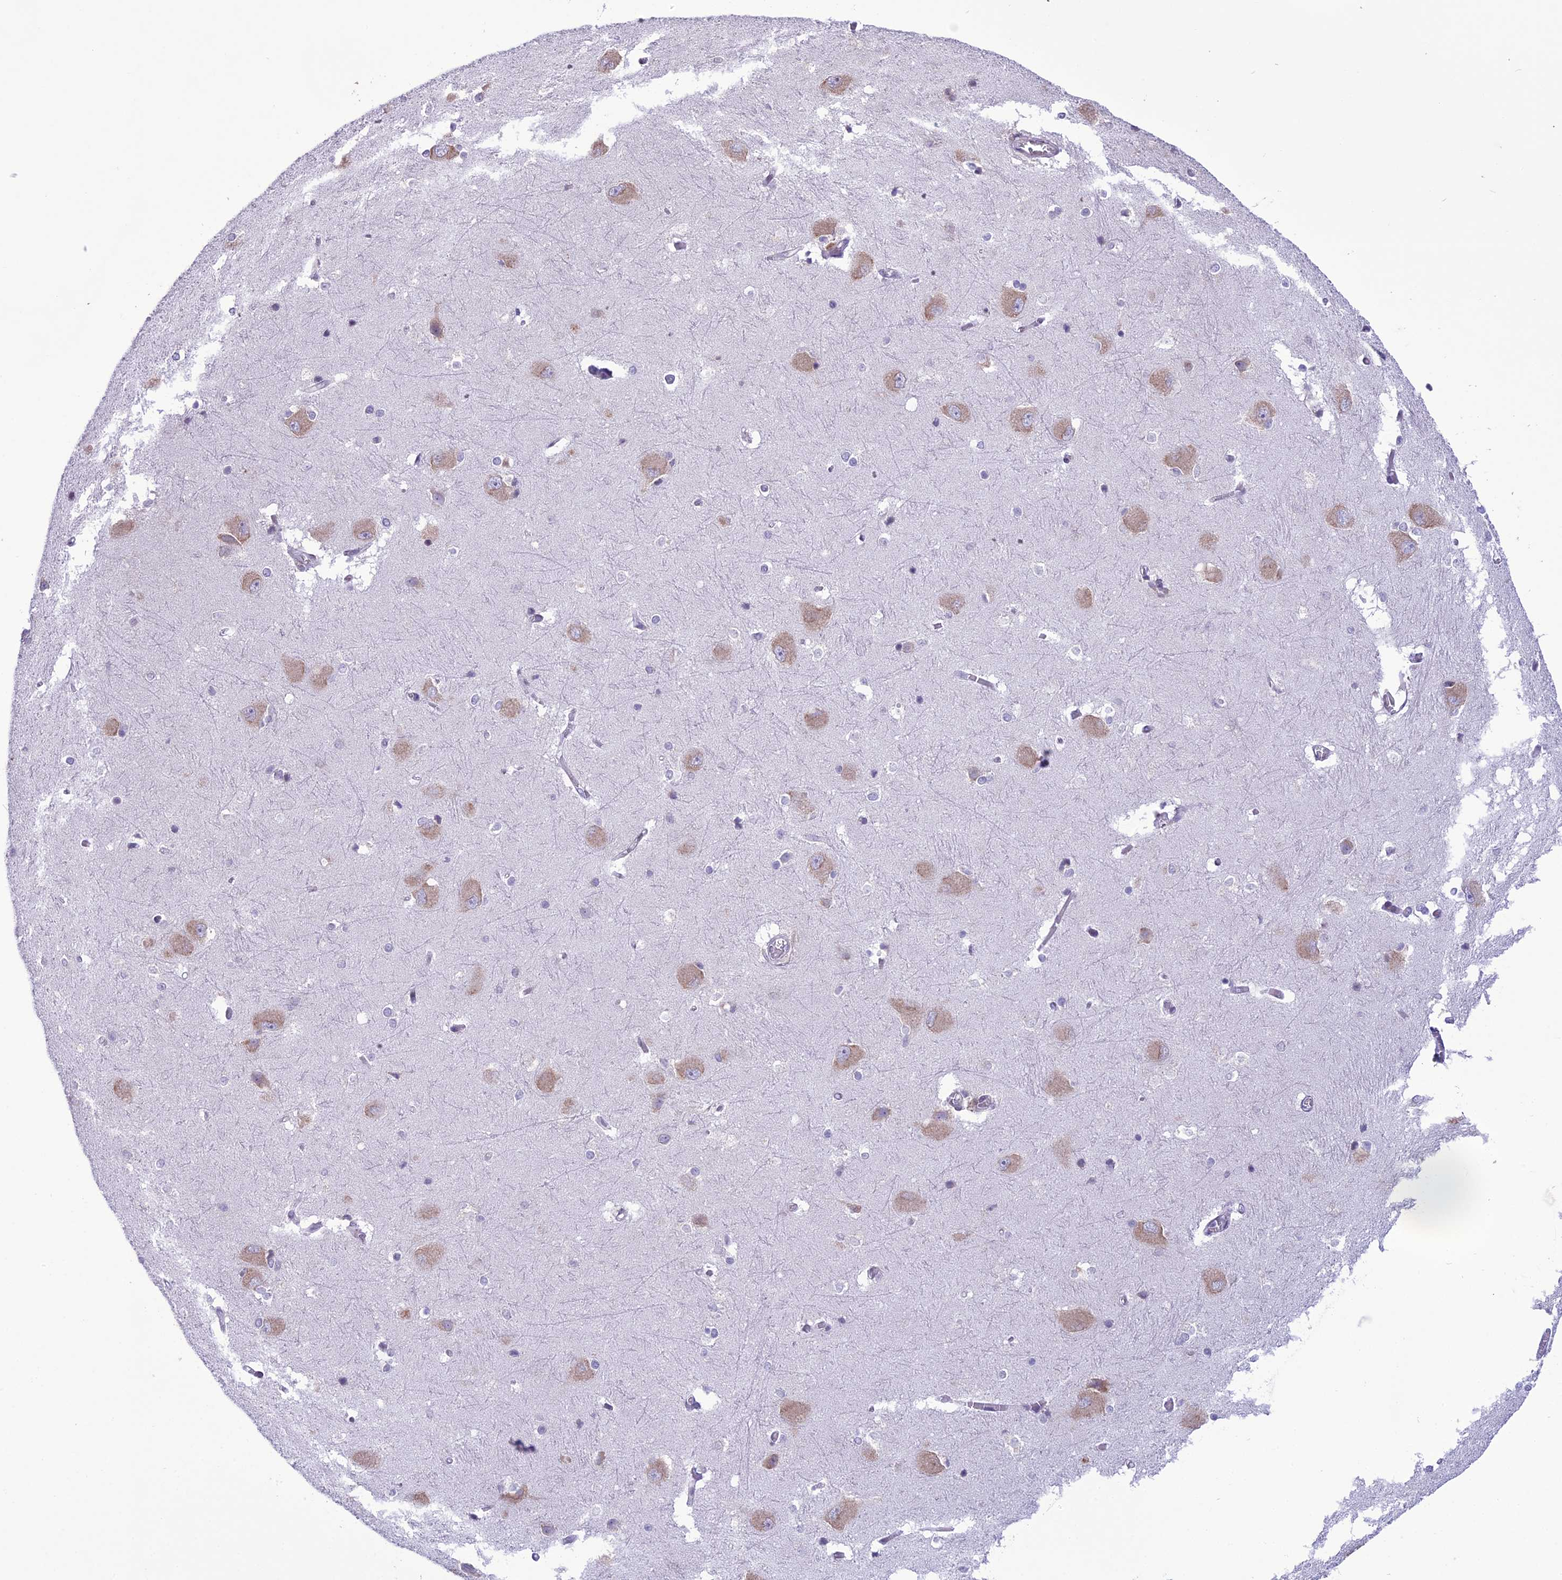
{"staining": {"intensity": "negative", "quantity": "none", "location": "none"}, "tissue": "caudate", "cell_type": "Glial cells", "image_type": "normal", "snomed": [{"axis": "morphology", "description": "Normal tissue, NOS"}, {"axis": "topography", "description": "Lateral ventricle wall"}], "caption": "This is an immunohistochemistry image of normal caudate. There is no positivity in glial cells.", "gene": "RPS26", "patient": {"sex": "male", "age": 37}}